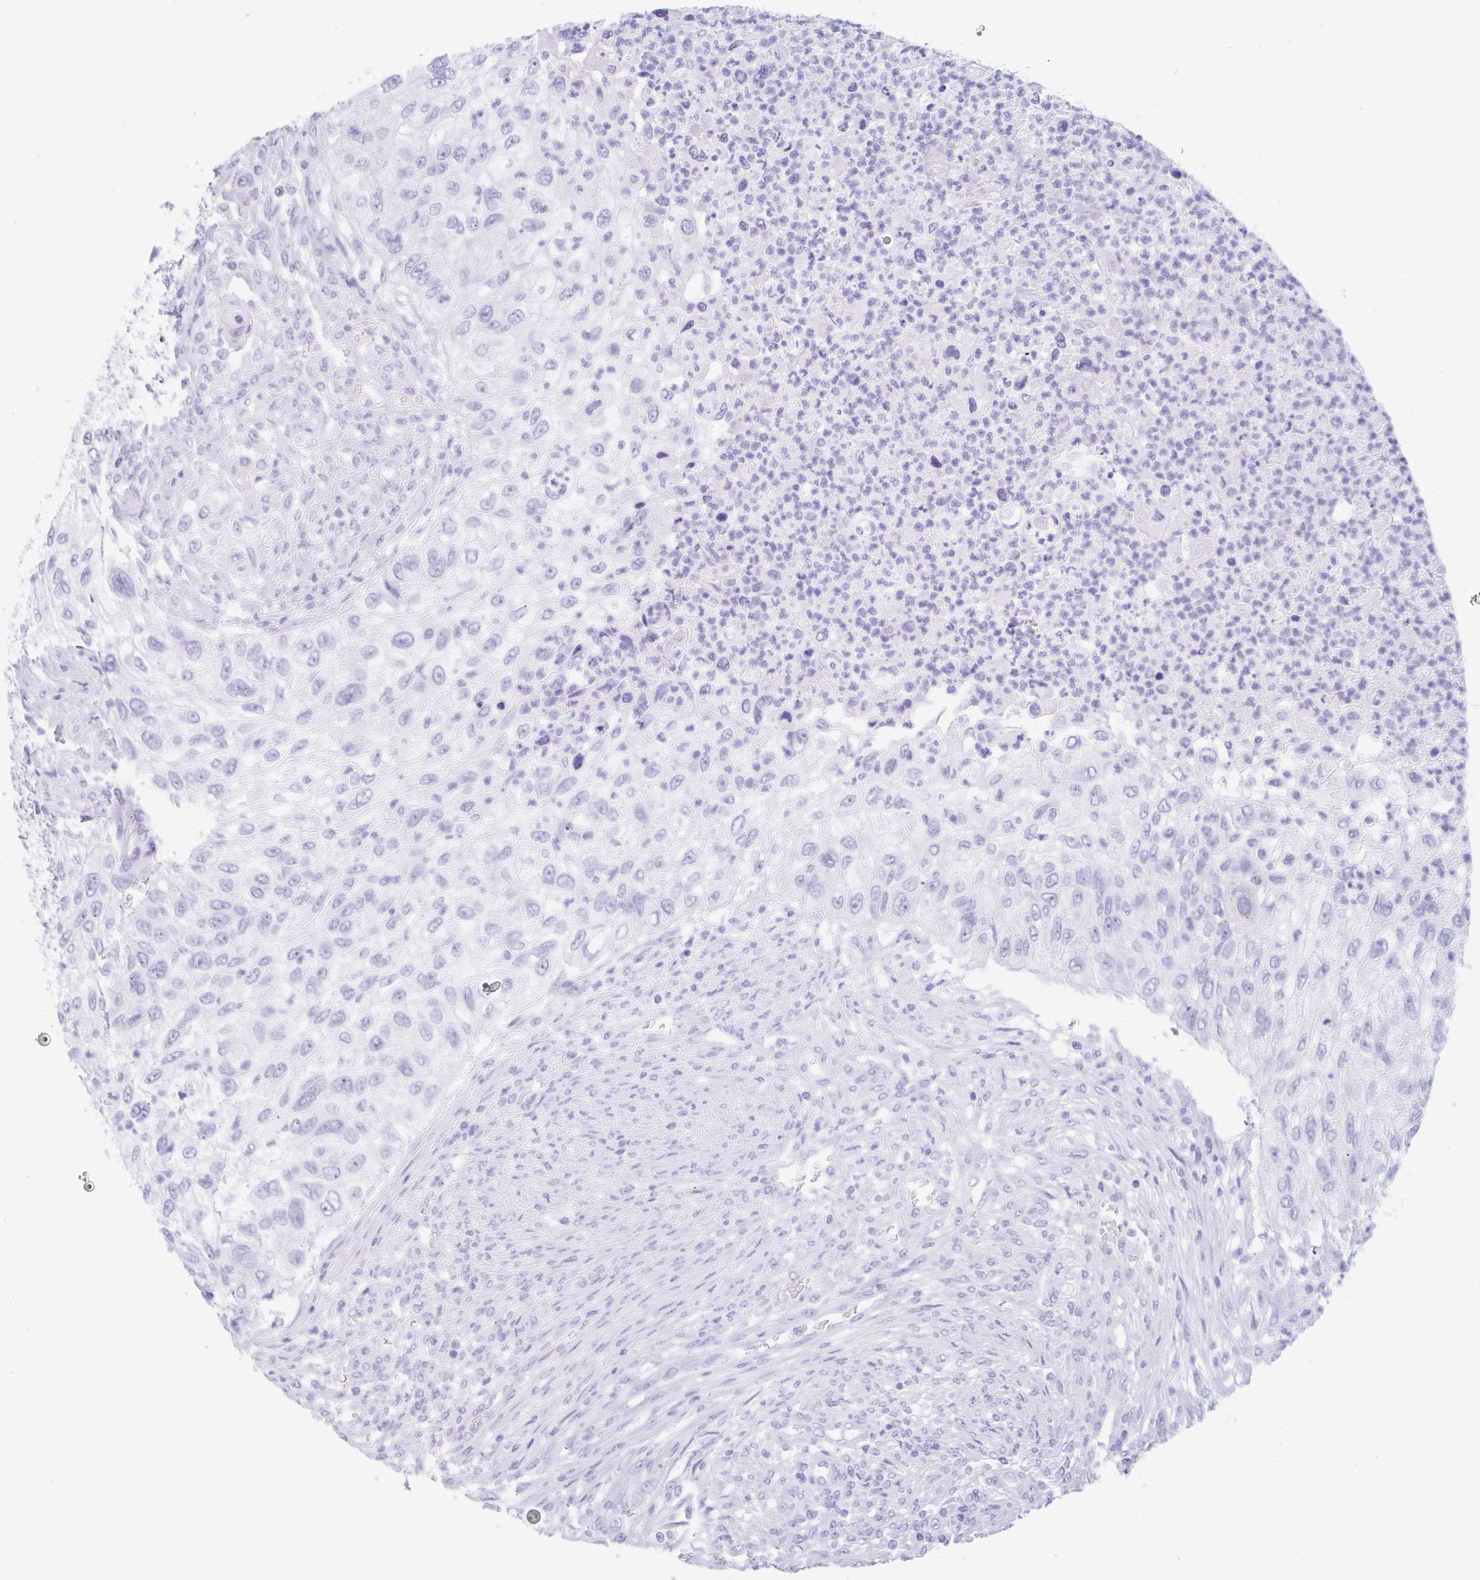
{"staining": {"intensity": "negative", "quantity": "none", "location": "none"}, "tissue": "urothelial cancer", "cell_type": "Tumor cells", "image_type": "cancer", "snomed": [{"axis": "morphology", "description": "Urothelial carcinoma, High grade"}, {"axis": "topography", "description": "Urinary bladder"}], "caption": "Immunohistochemistry (IHC) of human urothelial cancer reveals no expression in tumor cells.", "gene": "NDUFAF8", "patient": {"sex": "female", "age": 60}}